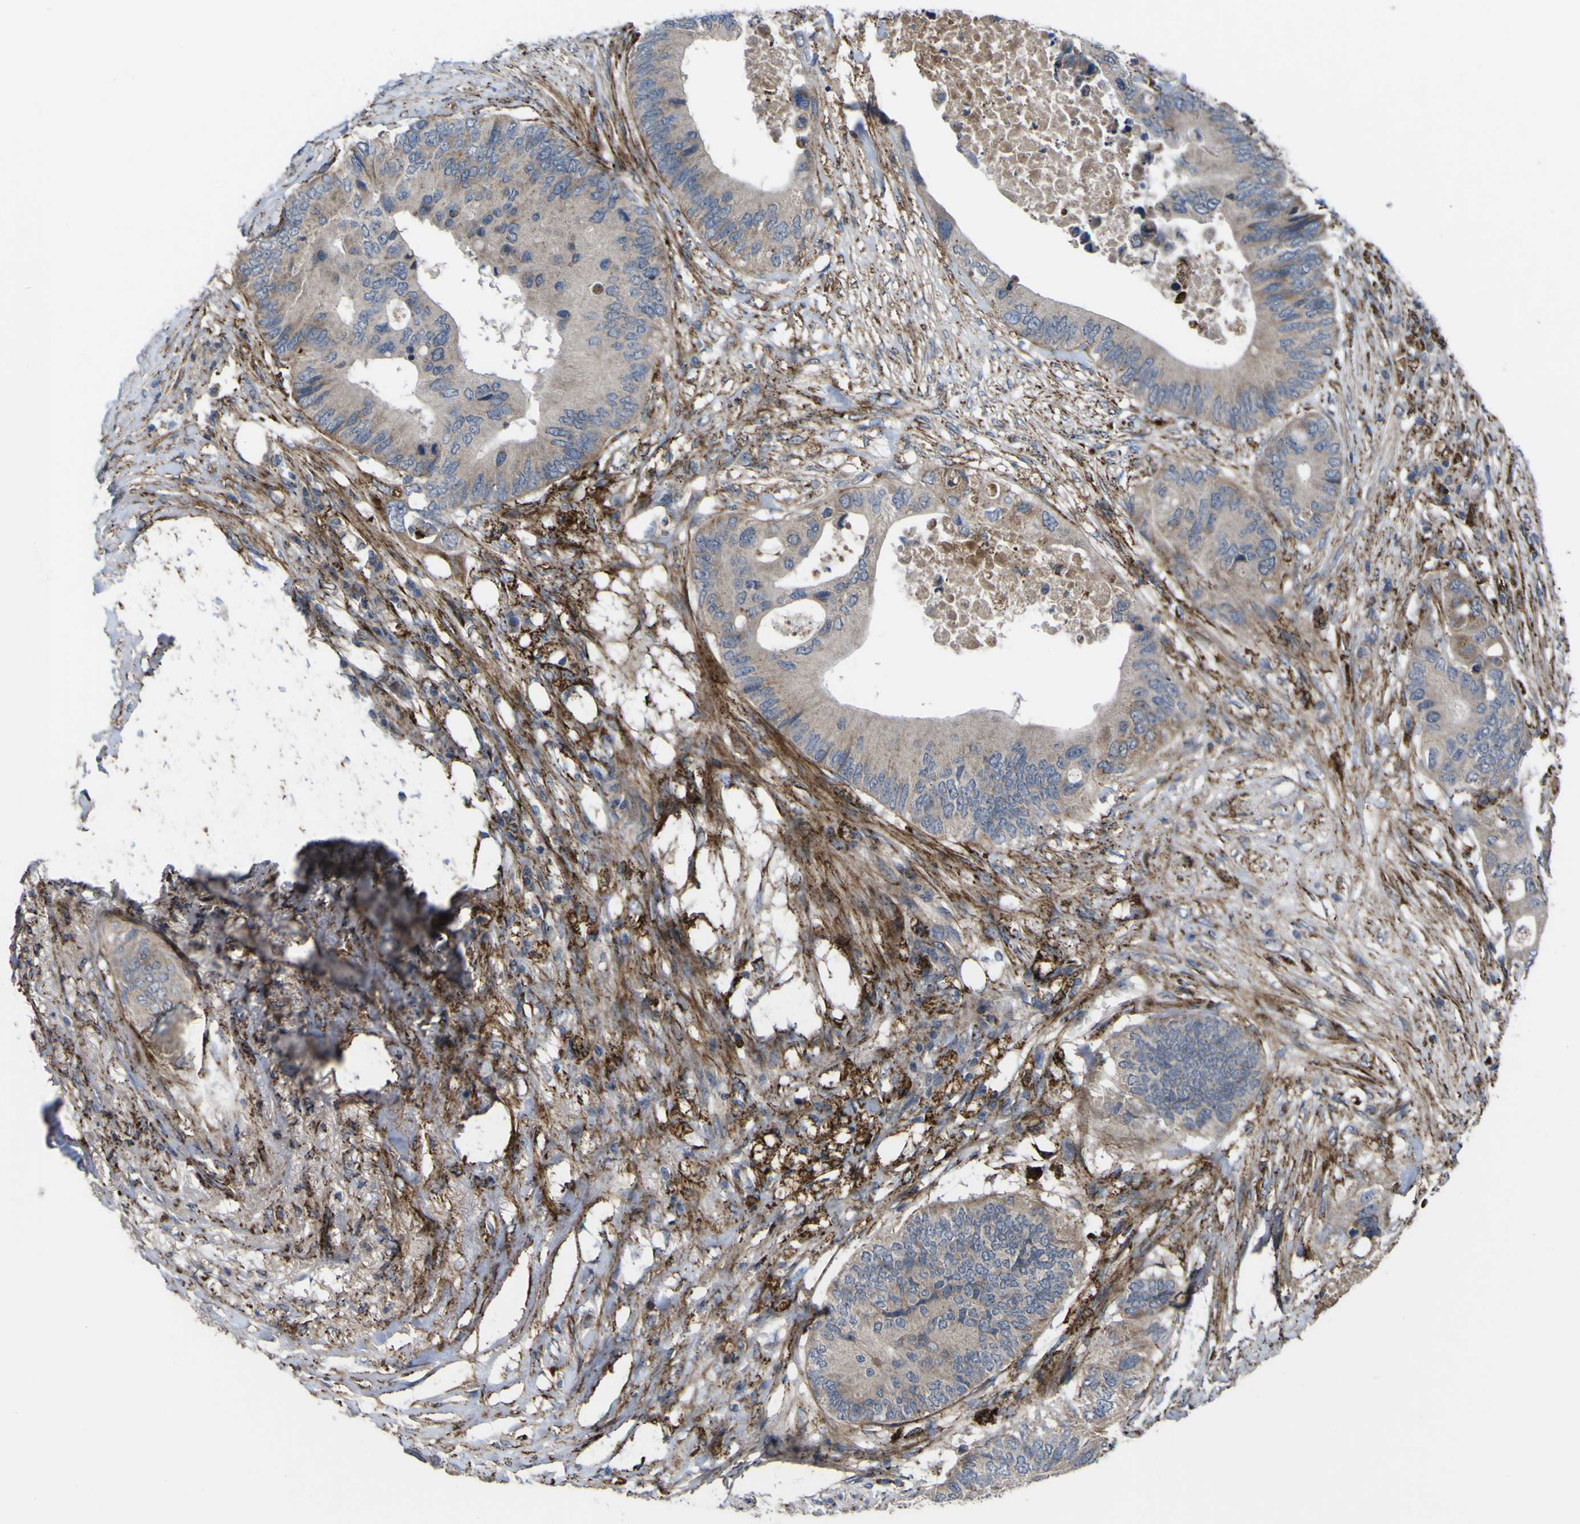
{"staining": {"intensity": "moderate", "quantity": "<25%", "location": "cytoplasmic/membranous"}, "tissue": "colorectal cancer", "cell_type": "Tumor cells", "image_type": "cancer", "snomed": [{"axis": "morphology", "description": "Adenocarcinoma, NOS"}, {"axis": "topography", "description": "Colon"}], "caption": "IHC image of adenocarcinoma (colorectal) stained for a protein (brown), which shows low levels of moderate cytoplasmic/membranous positivity in about <25% of tumor cells.", "gene": "GPLD1", "patient": {"sex": "male", "age": 71}}